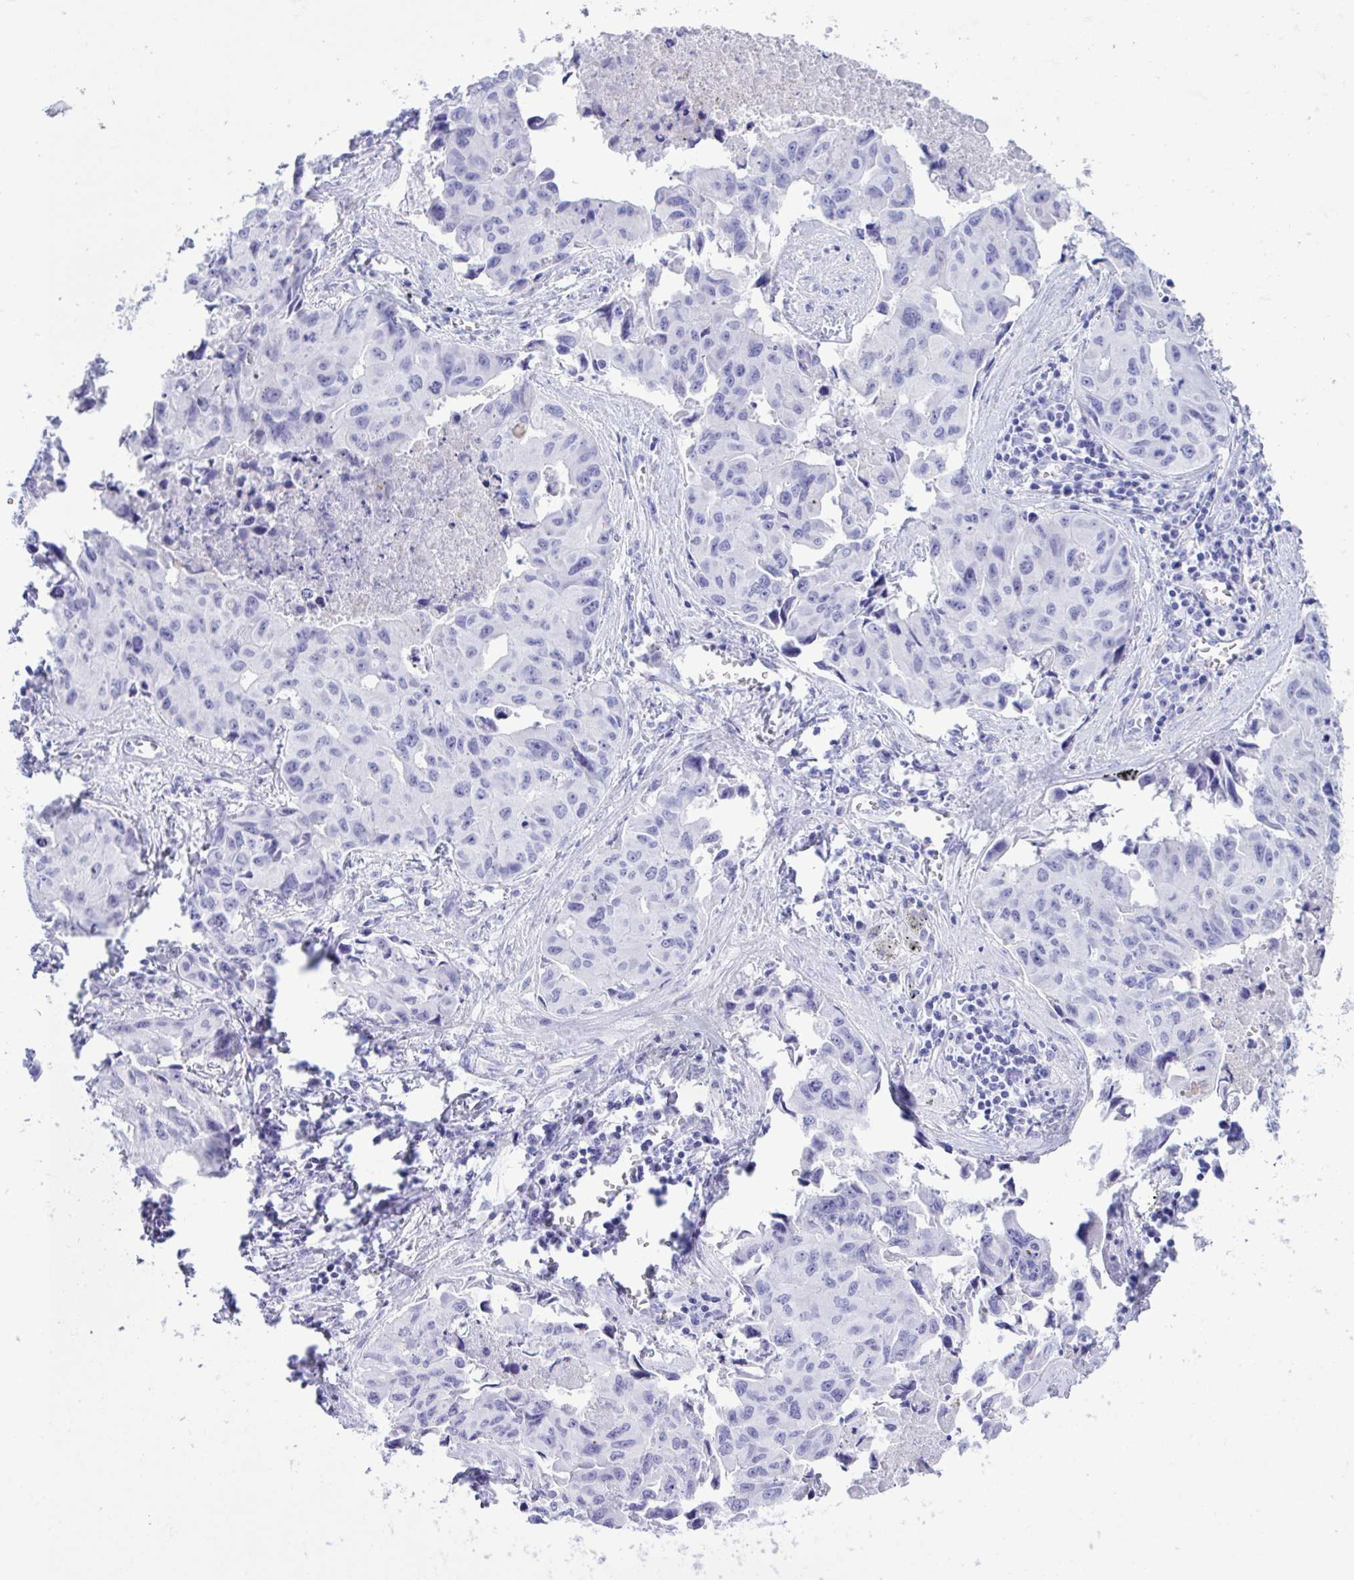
{"staining": {"intensity": "negative", "quantity": "none", "location": "none"}, "tissue": "lung cancer", "cell_type": "Tumor cells", "image_type": "cancer", "snomed": [{"axis": "morphology", "description": "Adenocarcinoma, NOS"}, {"axis": "topography", "description": "Lymph node"}, {"axis": "topography", "description": "Lung"}], "caption": "Lung cancer (adenocarcinoma) stained for a protein using IHC exhibits no expression tumor cells.", "gene": "BEX5", "patient": {"sex": "male", "age": 64}}